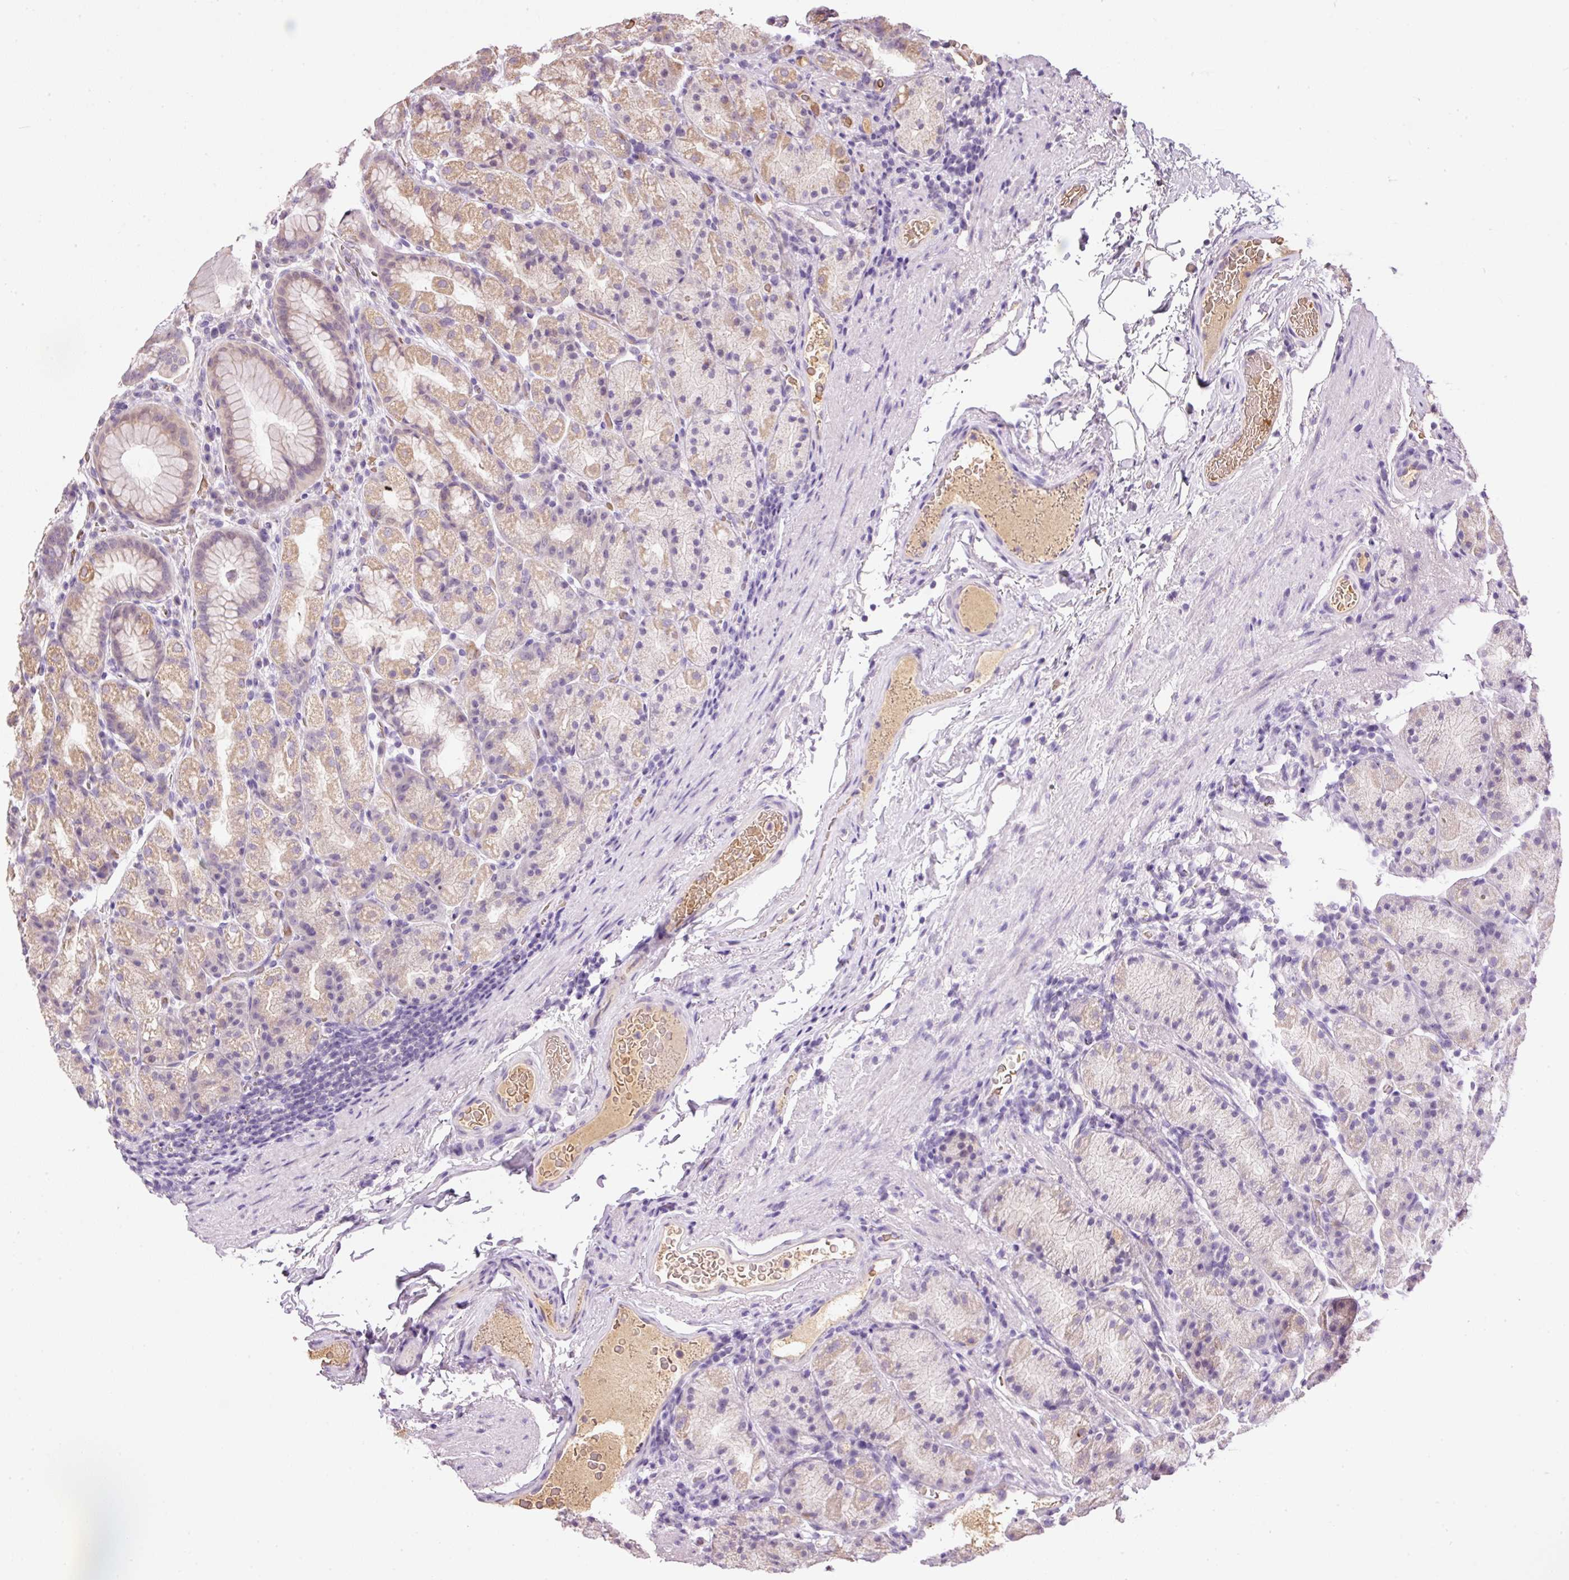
{"staining": {"intensity": "moderate", "quantity": "<25%", "location": "cytoplasmic/membranous,nuclear"}, "tissue": "stomach", "cell_type": "Glandular cells", "image_type": "normal", "snomed": [{"axis": "morphology", "description": "Normal tissue, NOS"}, {"axis": "topography", "description": "Stomach, upper"}, {"axis": "topography", "description": "Stomach"}], "caption": "The photomicrograph shows immunohistochemical staining of benign stomach. There is moderate cytoplasmic/membranous,nuclear expression is identified in about <25% of glandular cells.", "gene": "CMTM8", "patient": {"sex": "male", "age": 68}}